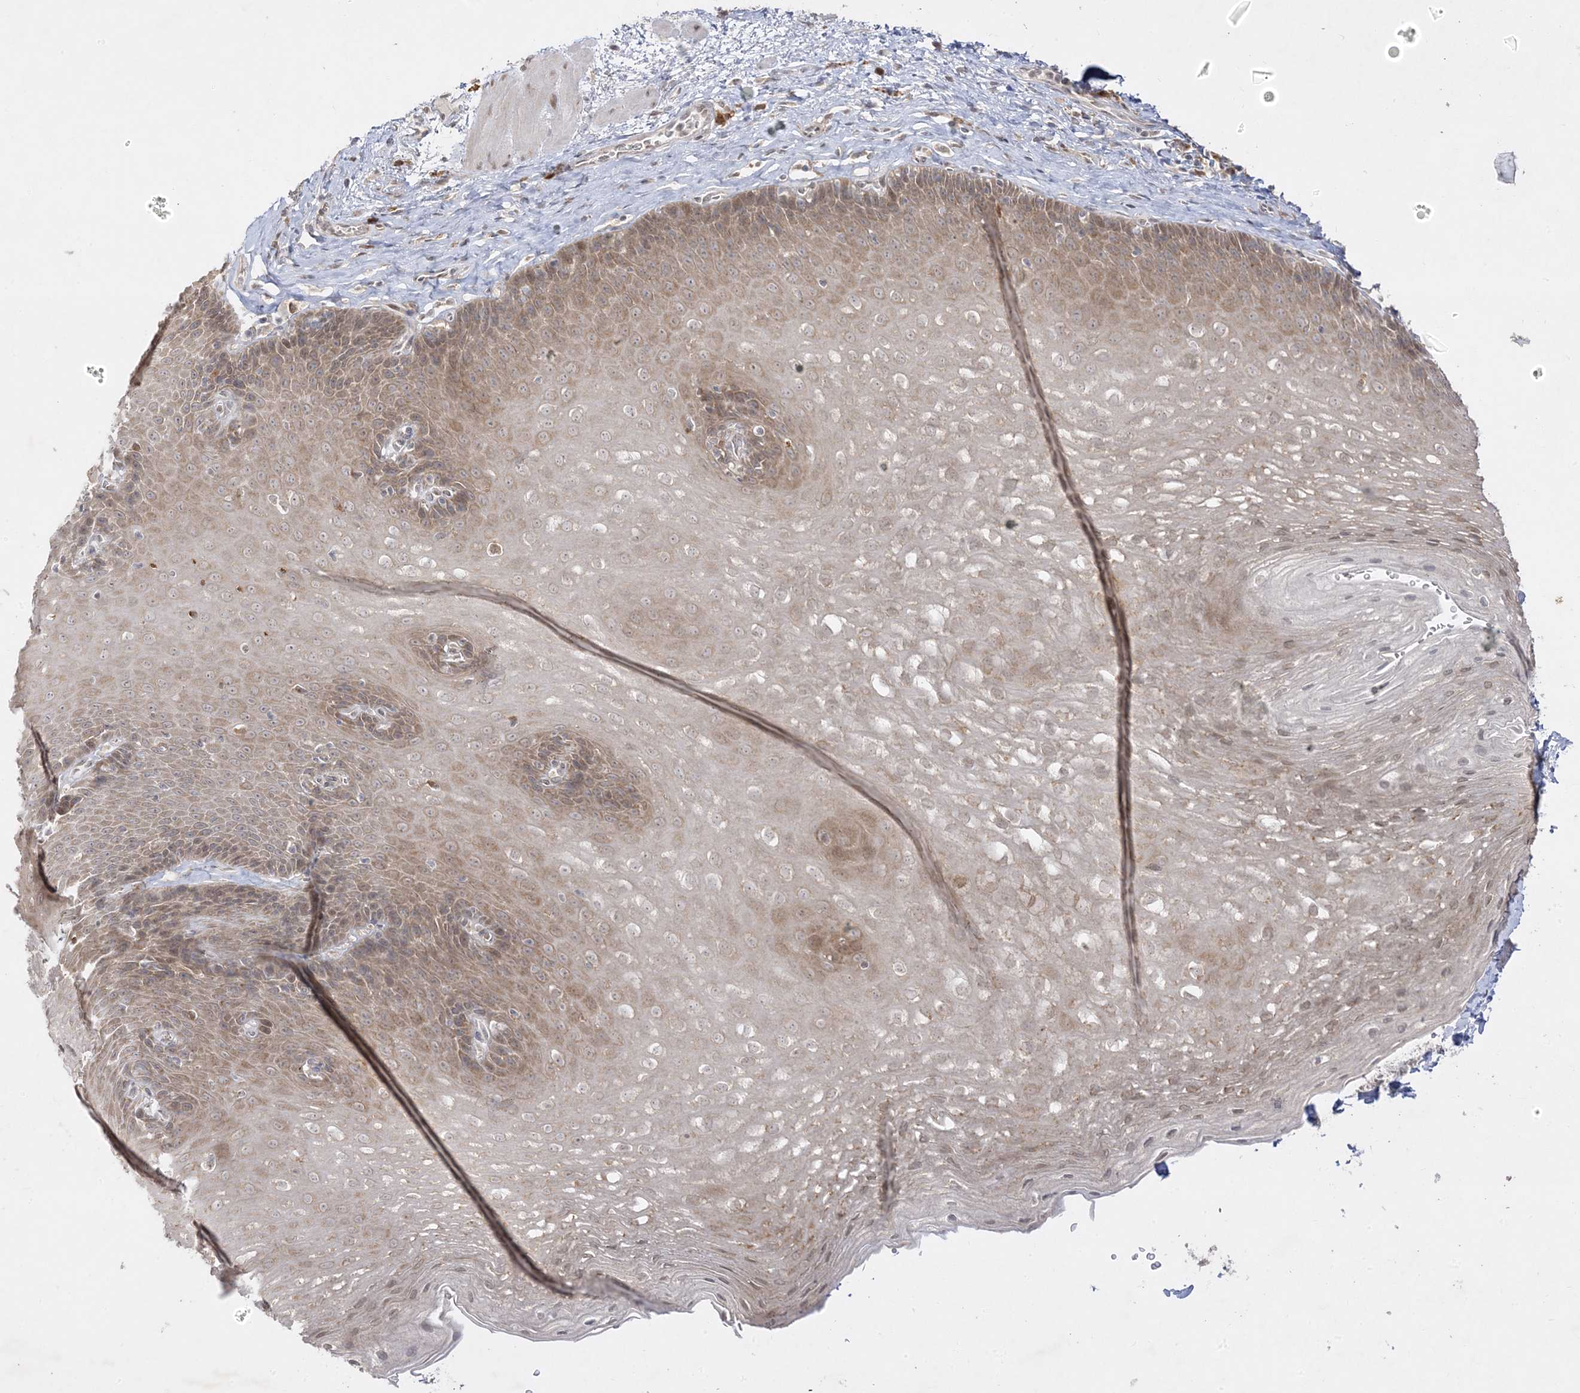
{"staining": {"intensity": "moderate", "quantity": "25%-75%", "location": "cytoplasmic/membranous"}, "tissue": "esophagus", "cell_type": "Squamous epithelial cells", "image_type": "normal", "snomed": [{"axis": "morphology", "description": "Normal tissue, NOS"}, {"axis": "topography", "description": "Esophagus"}], "caption": "The photomicrograph shows immunohistochemical staining of normal esophagus. There is moderate cytoplasmic/membranous staining is identified in about 25%-75% of squamous epithelial cells.", "gene": "C2CD2", "patient": {"sex": "female", "age": 66}}